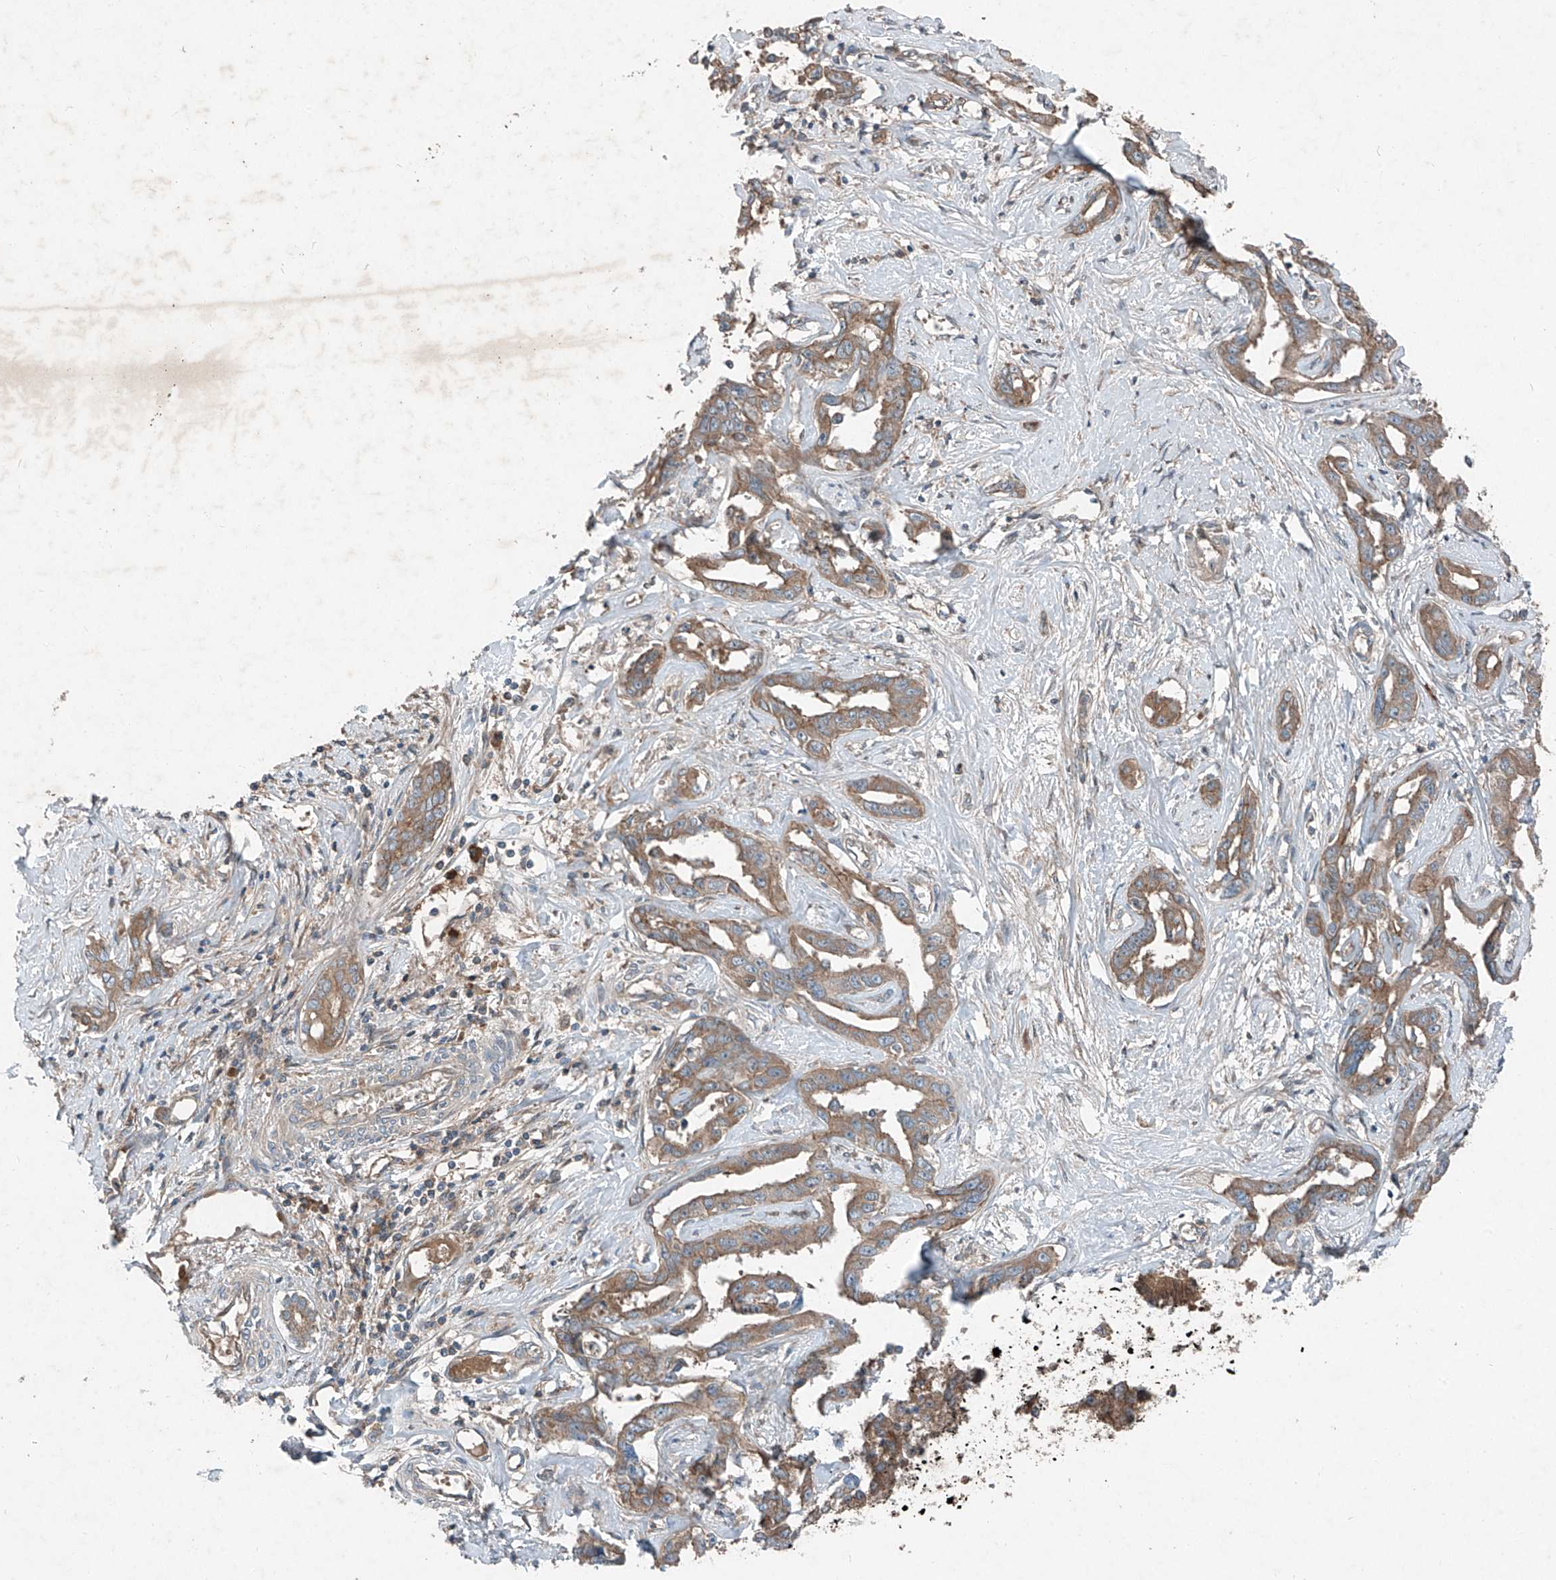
{"staining": {"intensity": "moderate", "quantity": ">75%", "location": "cytoplasmic/membranous"}, "tissue": "liver cancer", "cell_type": "Tumor cells", "image_type": "cancer", "snomed": [{"axis": "morphology", "description": "Cholangiocarcinoma"}, {"axis": "topography", "description": "Liver"}], "caption": "Human cholangiocarcinoma (liver) stained for a protein (brown) demonstrates moderate cytoplasmic/membranous positive staining in approximately >75% of tumor cells.", "gene": "FOXRED2", "patient": {"sex": "male", "age": 59}}